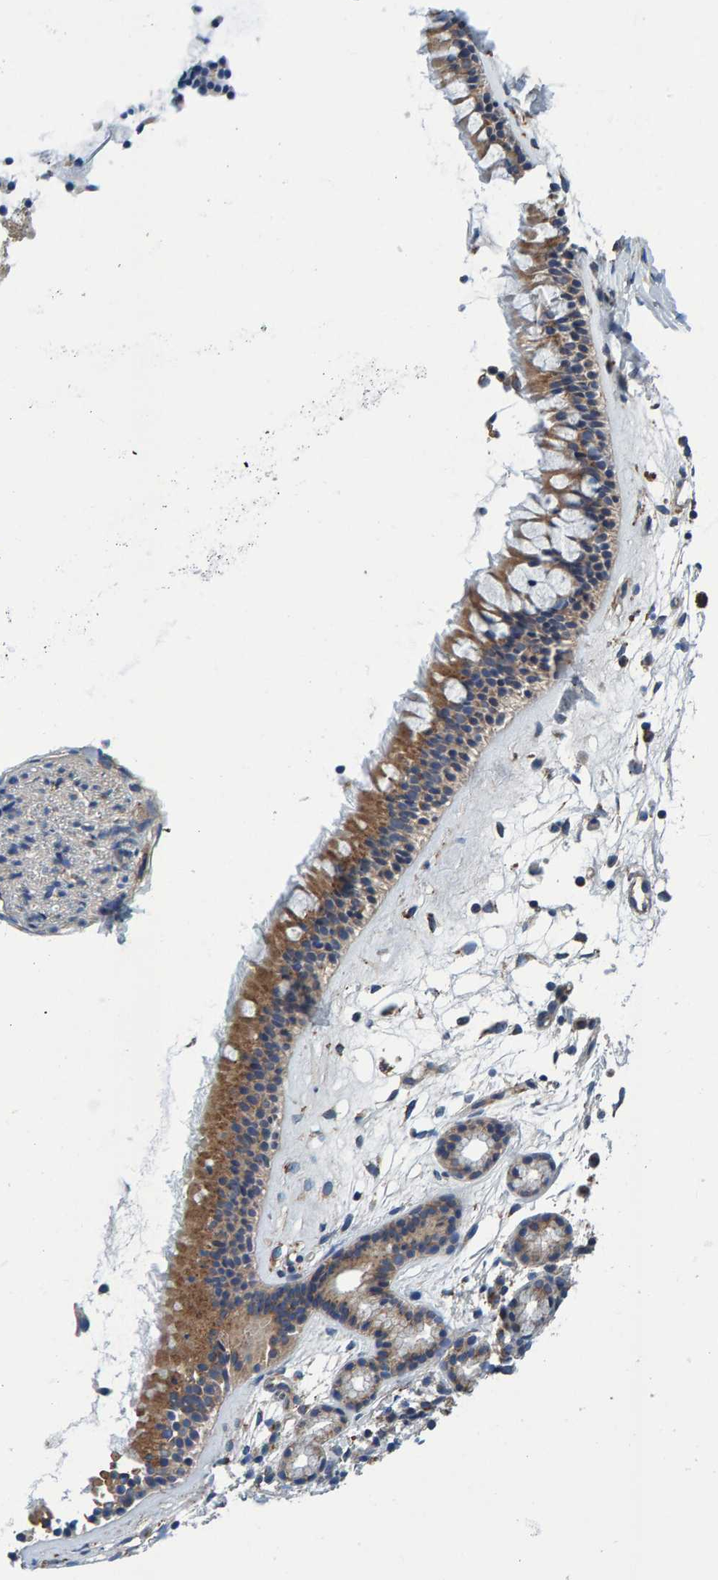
{"staining": {"intensity": "moderate", "quantity": ">75%", "location": "cytoplasmic/membranous"}, "tissue": "nasopharynx", "cell_type": "Respiratory epithelial cells", "image_type": "normal", "snomed": [{"axis": "morphology", "description": "Normal tissue, NOS"}, {"axis": "topography", "description": "Nasopharynx"}], "caption": "Protein staining displays moderate cytoplasmic/membranous expression in approximately >75% of respiratory epithelial cells in unremarkable nasopharynx.", "gene": "MKLN1", "patient": {"sex": "female", "age": 42}}